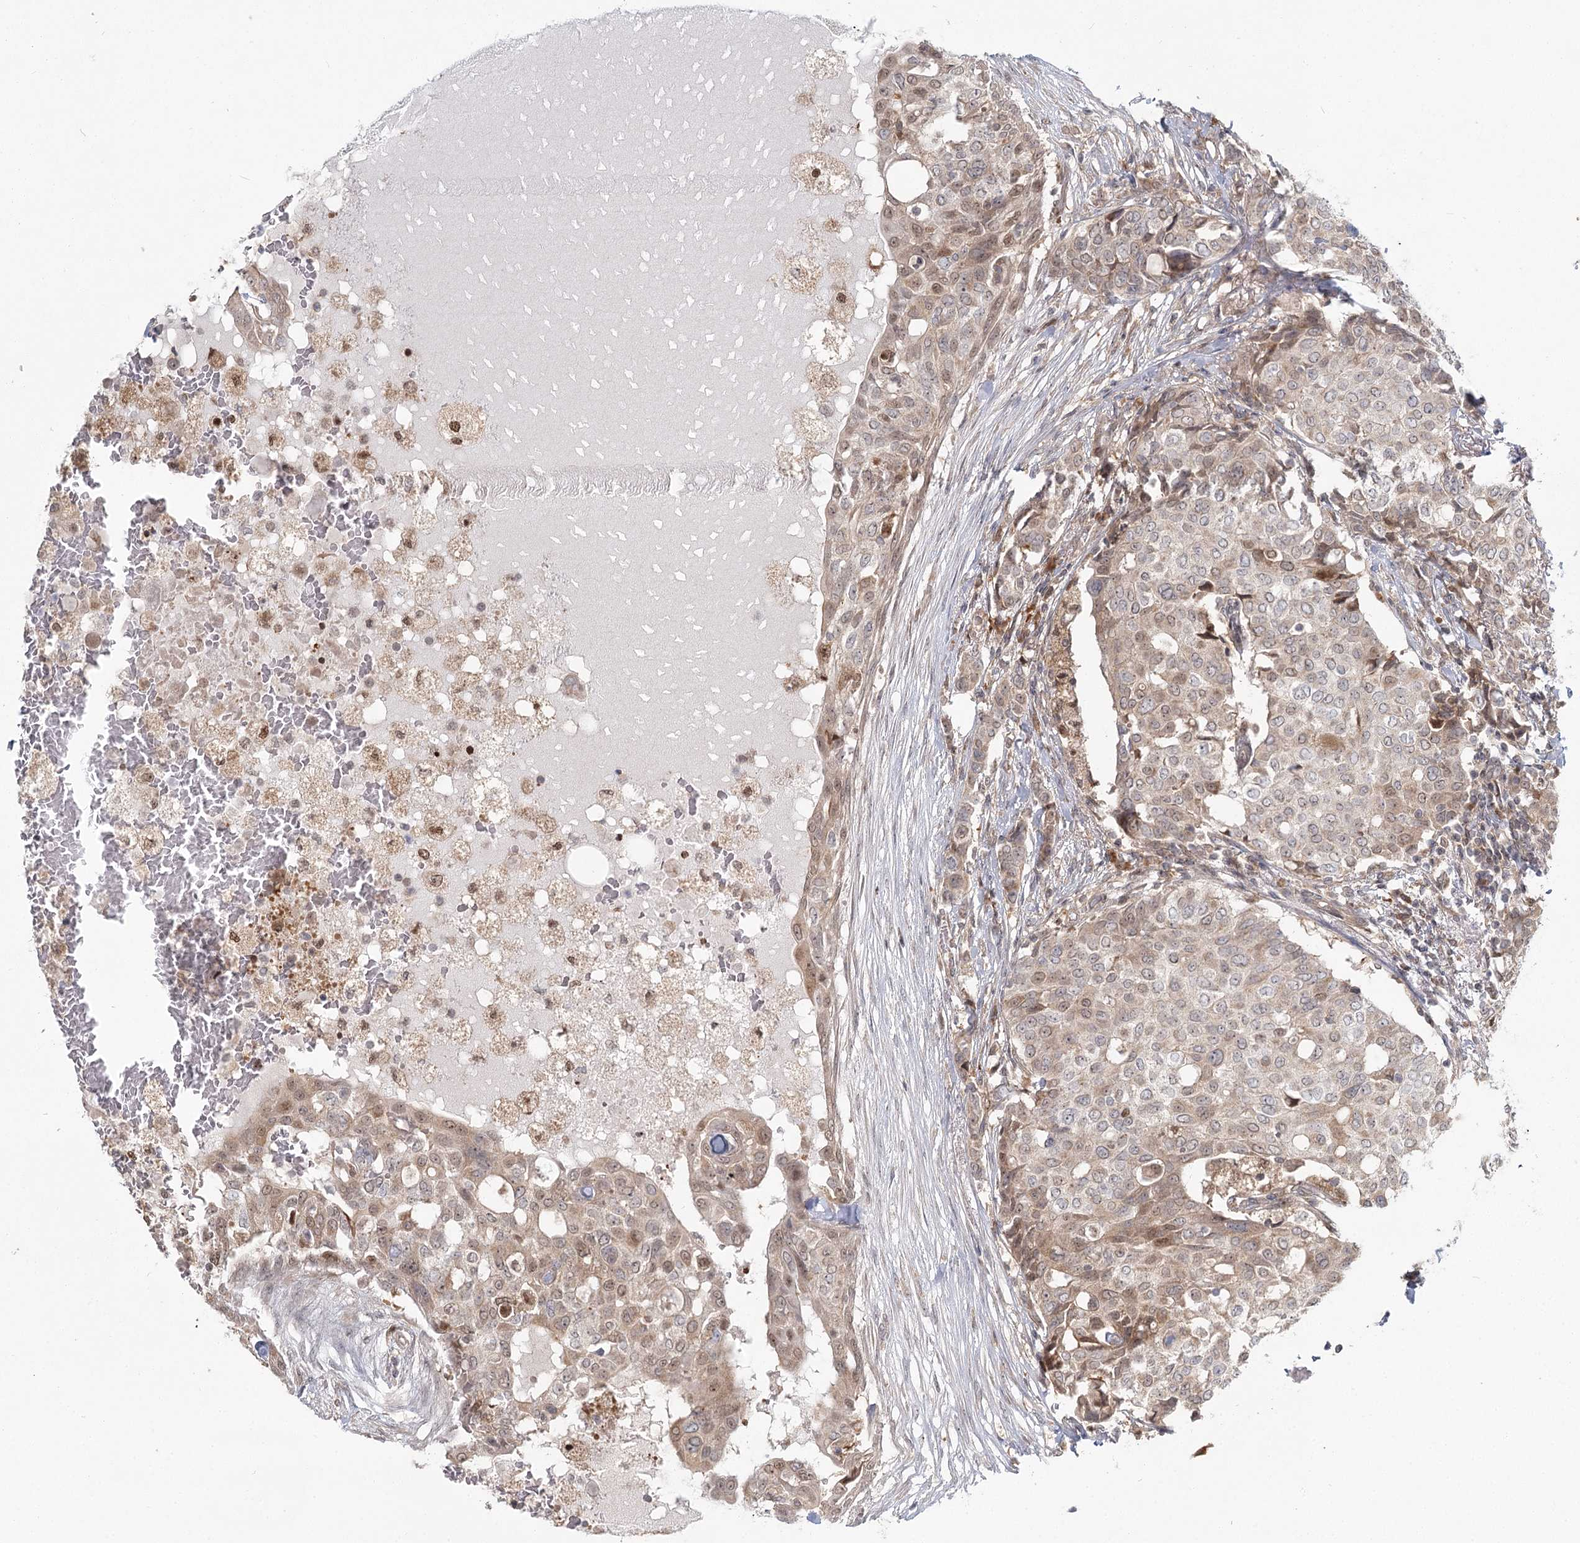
{"staining": {"intensity": "weak", "quantity": ">75%", "location": "cytoplasmic/membranous,nuclear"}, "tissue": "breast cancer", "cell_type": "Tumor cells", "image_type": "cancer", "snomed": [{"axis": "morphology", "description": "Lobular carcinoma"}, {"axis": "topography", "description": "Breast"}], "caption": "Tumor cells reveal low levels of weak cytoplasmic/membranous and nuclear expression in approximately >75% of cells in human lobular carcinoma (breast).", "gene": "THNSL1", "patient": {"sex": "female", "age": 51}}